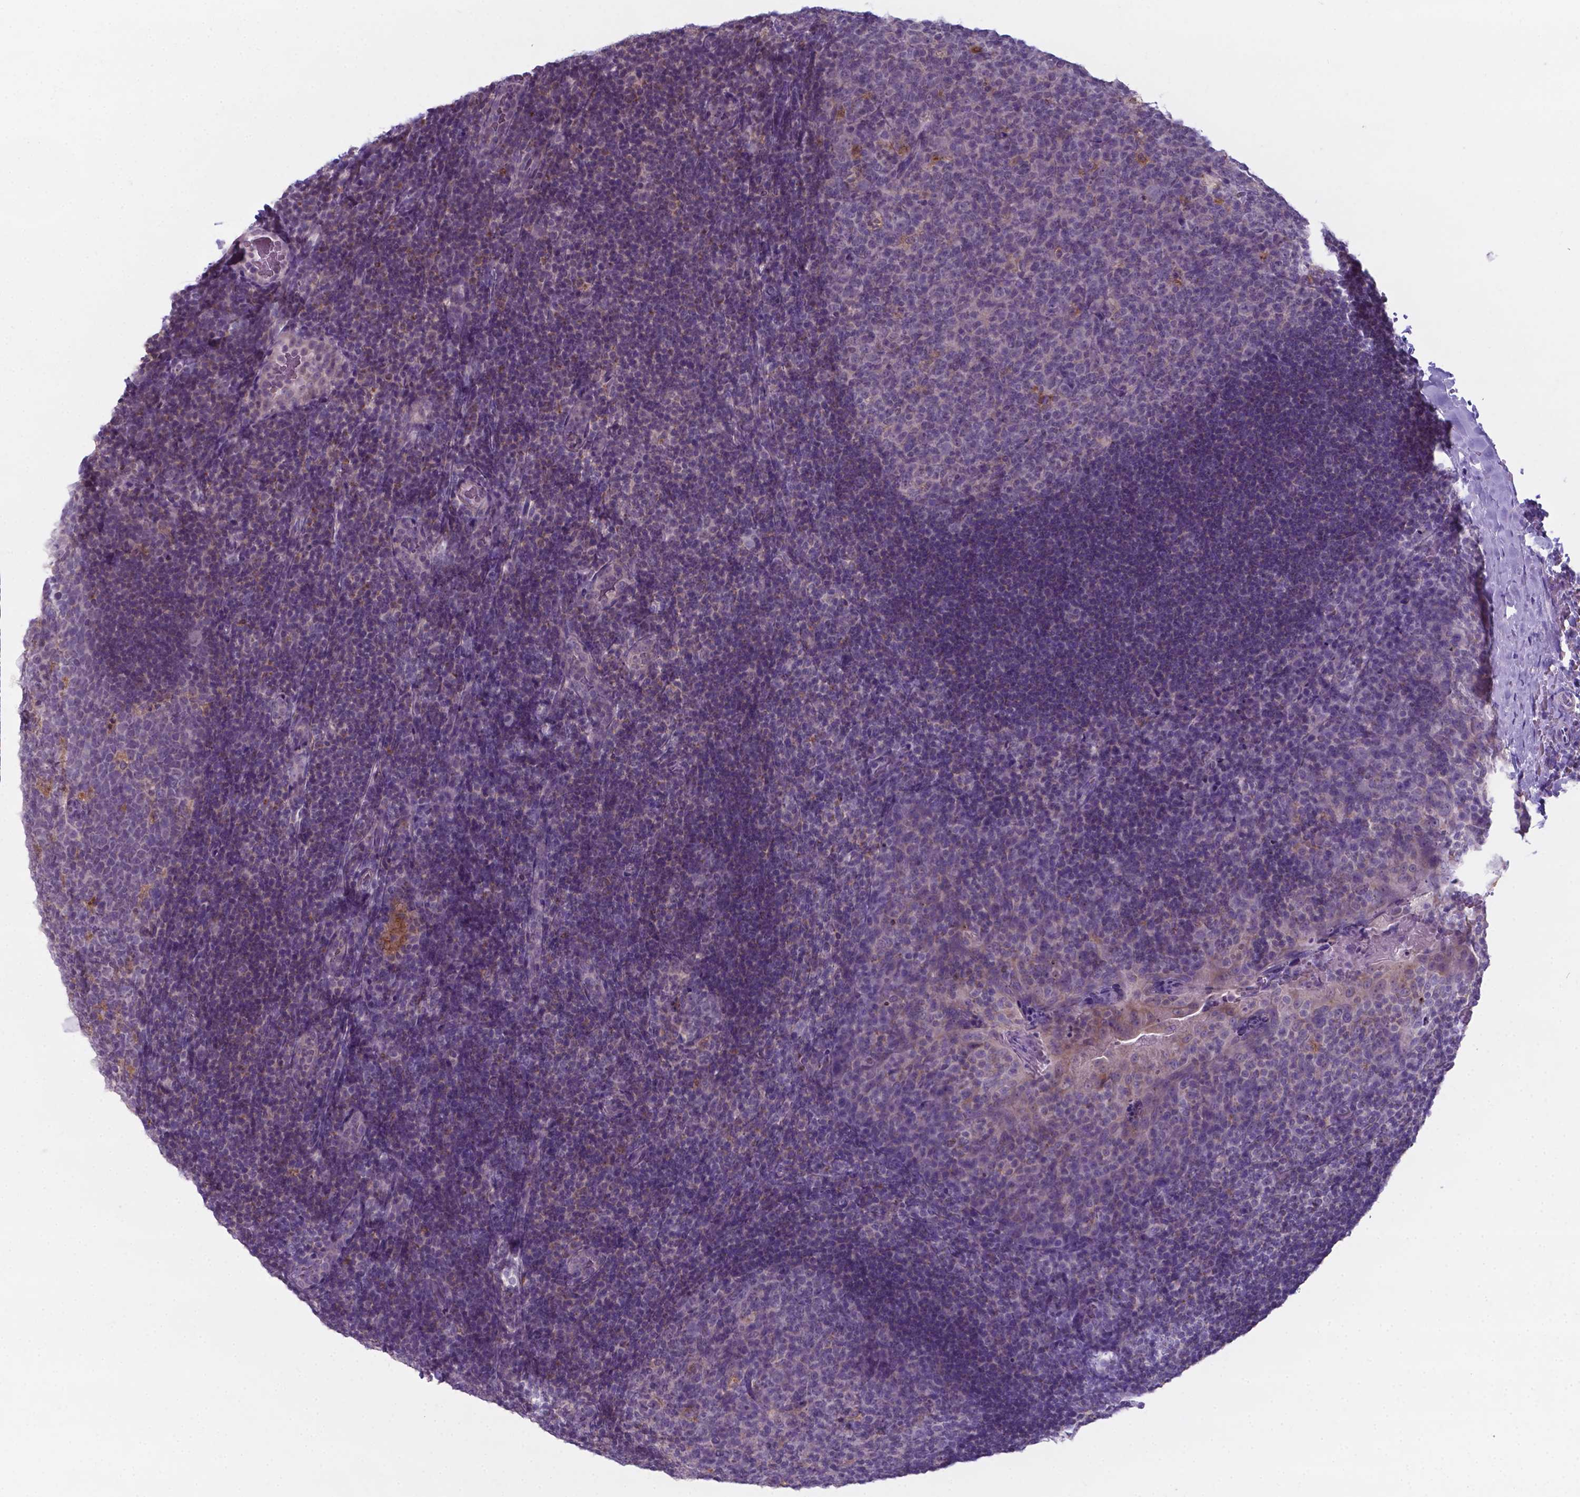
{"staining": {"intensity": "negative", "quantity": "none", "location": "none"}, "tissue": "tonsil", "cell_type": "Germinal center cells", "image_type": "normal", "snomed": [{"axis": "morphology", "description": "Normal tissue, NOS"}, {"axis": "topography", "description": "Tonsil"}], "caption": "This is an IHC photomicrograph of unremarkable tonsil. There is no expression in germinal center cells.", "gene": "AP5B1", "patient": {"sex": "male", "age": 17}}